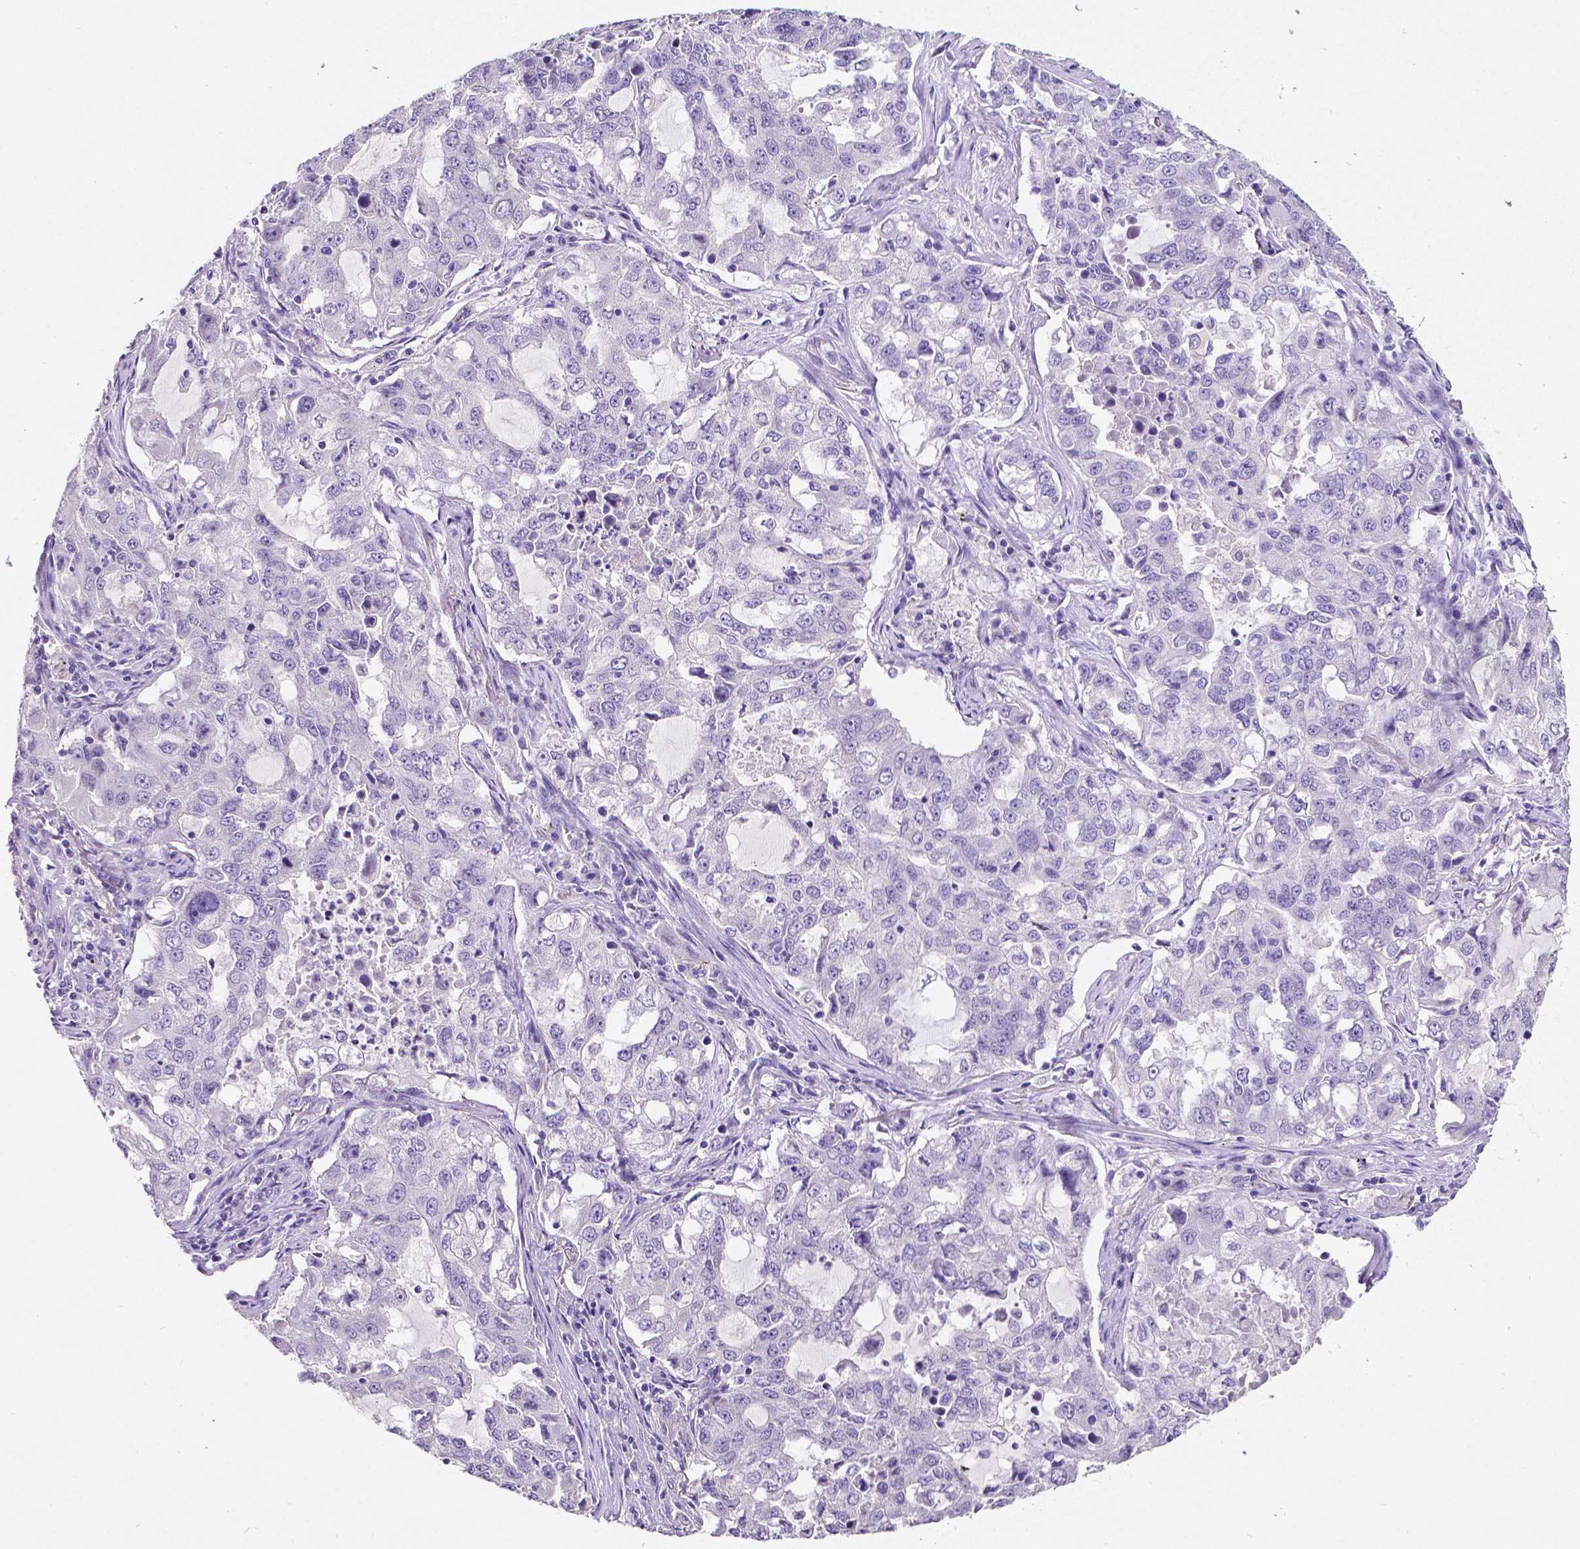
{"staining": {"intensity": "negative", "quantity": "none", "location": "none"}, "tissue": "lung cancer", "cell_type": "Tumor cells", "image_type": "cancer", "snomed": [{"axis": "morphology", "description": "Adenocarcinoma, NOS"}, {"axis": "topography", "description": "Lung"}], "caption": "Immunohistochemistry histopathology image of human adenocarcinoma (lung) stained for a protein (brown), which demonstrates no expression in tumor cells.", "gene": "SATB2", "patient": {"sex": "female", "age": 61}}